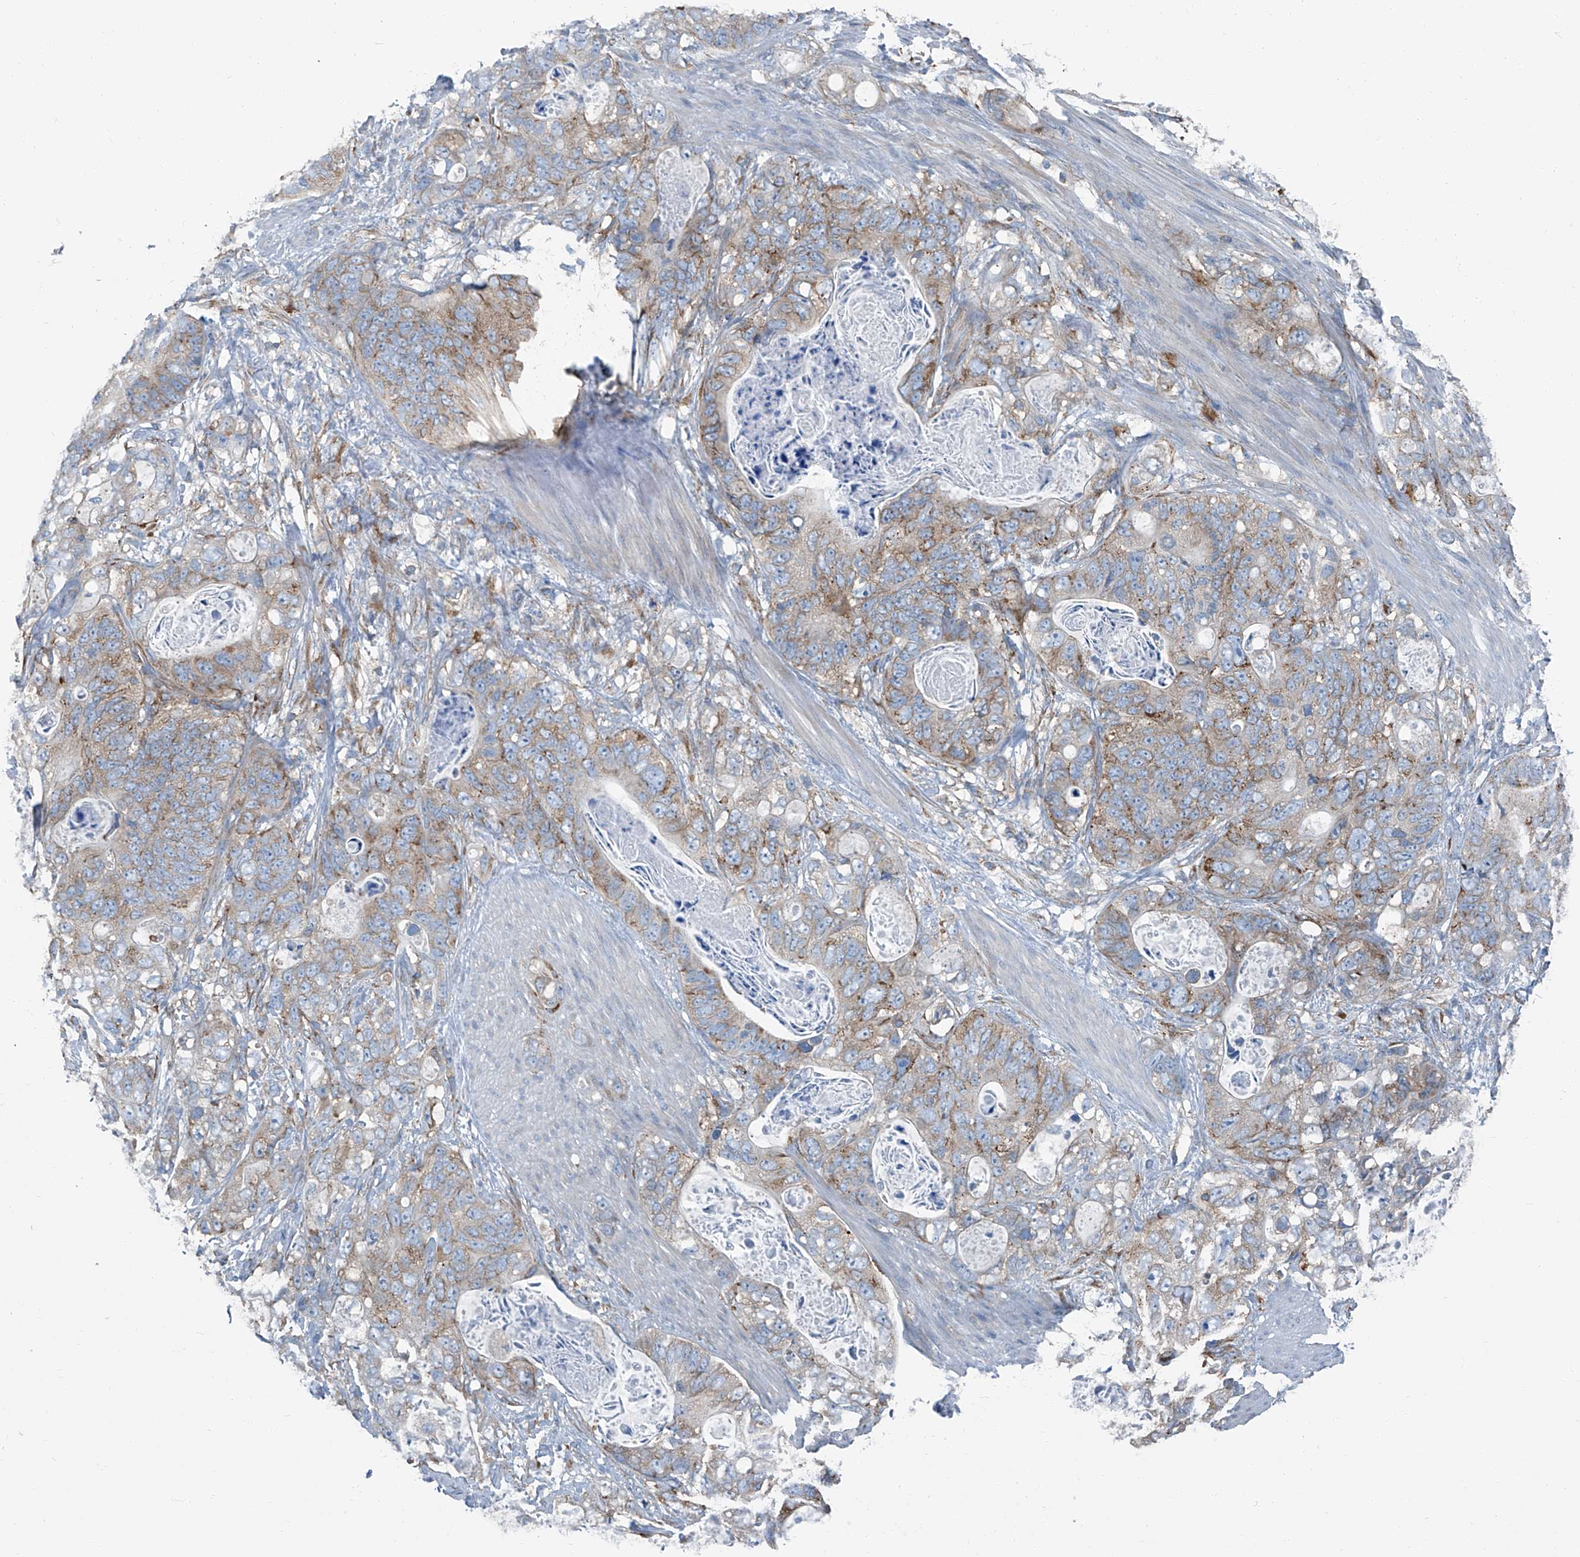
{"staining": {"intensity": "weak", "quantity": "25%-75%", "location": "cytoplasmic/membranous"}, "tissue": "stomach cancer", "cell_type": "Tumor cells", "image_type": "cancer", "snomed": [{"axis": "morphology", "description": "Normal tissue, NOS"}, {"axis": "morphology", "description": "Adenocarcinoma, NOS"}, {"axis": "topography", "description": "Stomach"}], "caption": "Tumor cells display low levels of weak cytoplasmic/membranous positivity in about 25%-75% of cells in human stomach cancer. (DAB (3,3'-diaminobenzidine) IHC, brown staining for protein, blue staining for nuclei).", "gene": "SEPTIN7", "patient": {"sex": "female", "age": 89}}